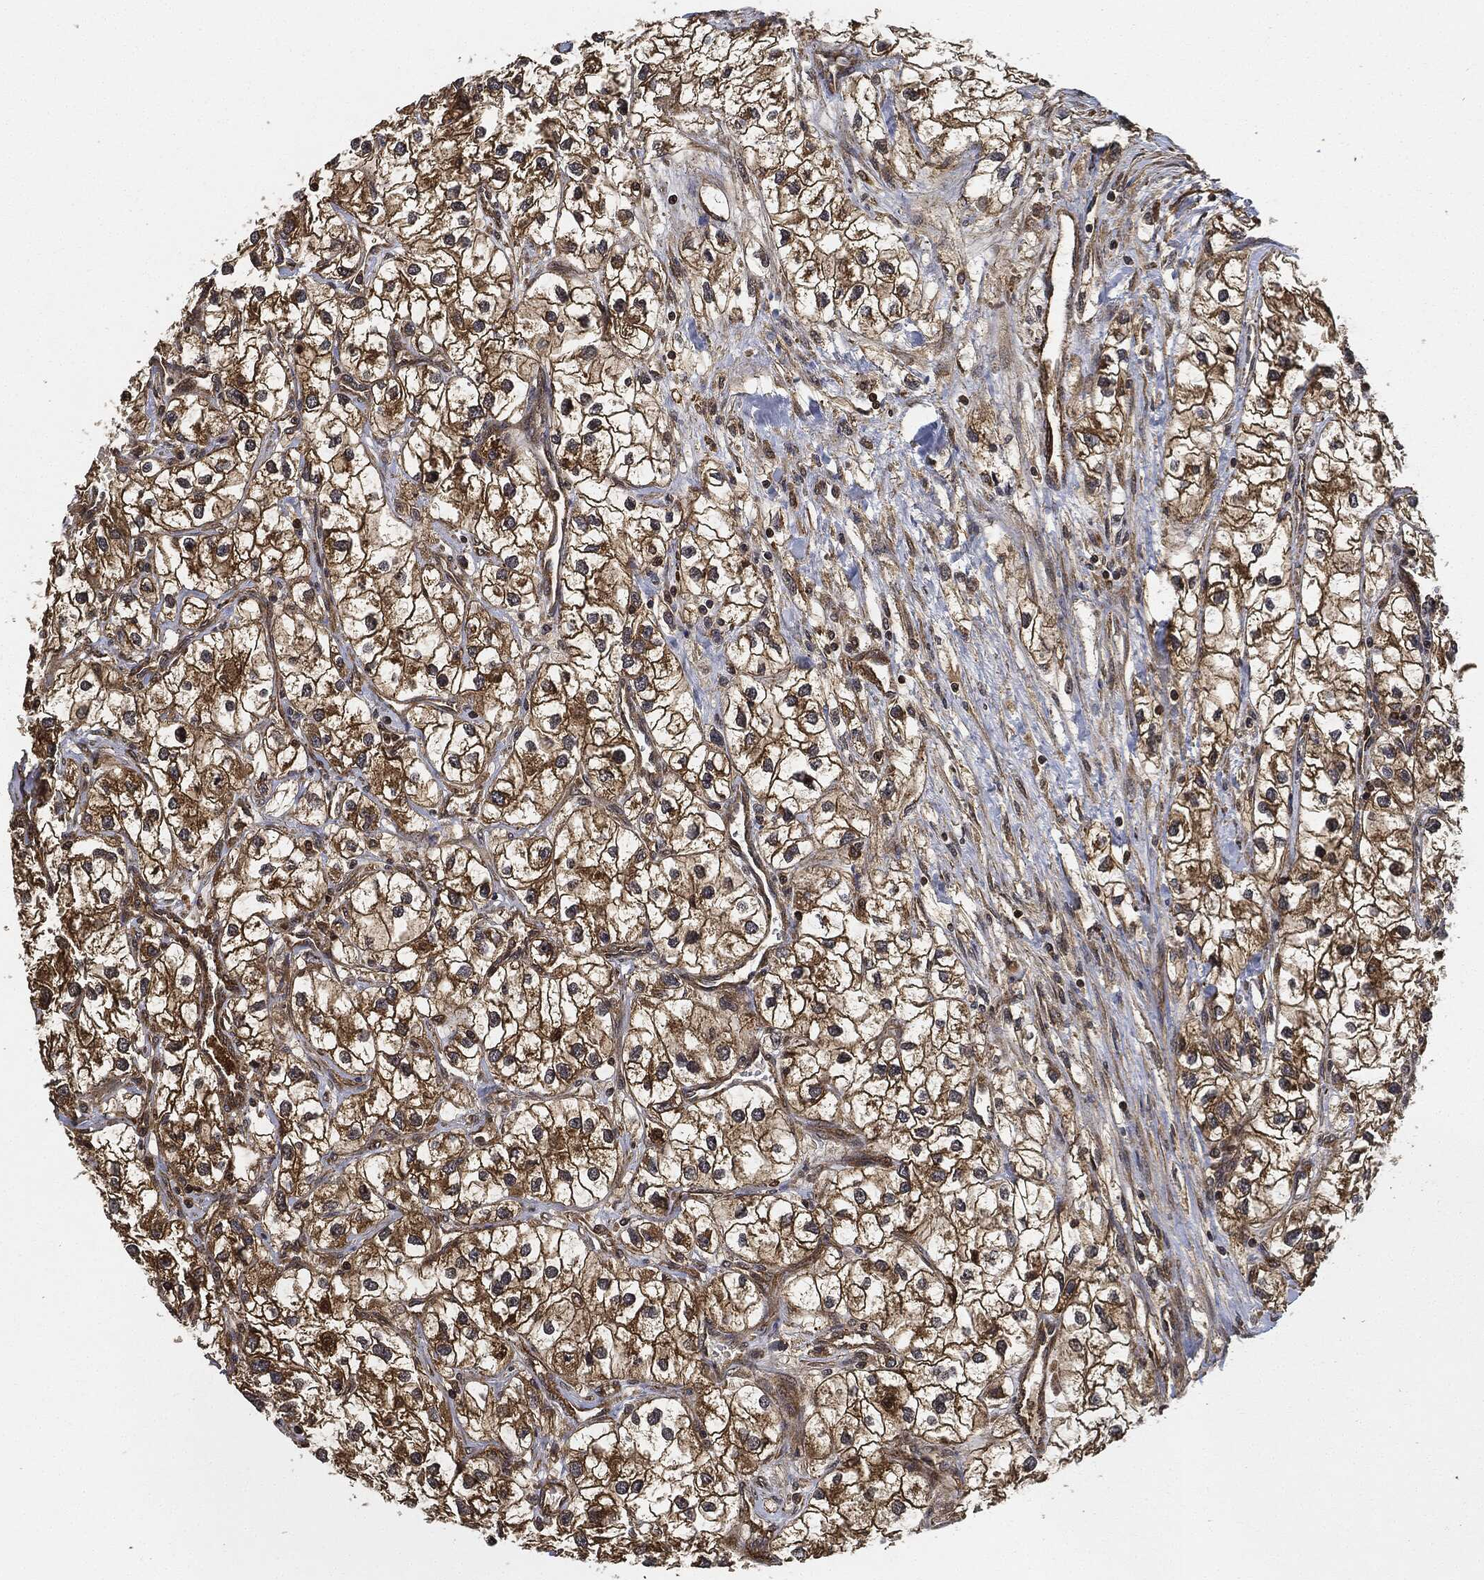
{"staining": {"intensity": "moderate", "quantity": "25%-75%", "location": "cytoplasmic/membranous"}, "tissue": "renal cancer", "cell_type": "Tumor cells", "image_type": "cancer", "snomed": [{"axis": "morphology", "description": "Adenocarcinoma, NOS"}, {"axis": "topography", "description": "Kidney"}], "caption": "Immunohistochemical staining of human renal cancer reveals medium levels of moderate cytoplasmic/membranous positivity in about 25%-75% of tumor cells. (DAB IHC, brown staining for protein, blue staining for nuclei).", "gene": "CEP290", "patient": {"sex": "male", "age": 59}}